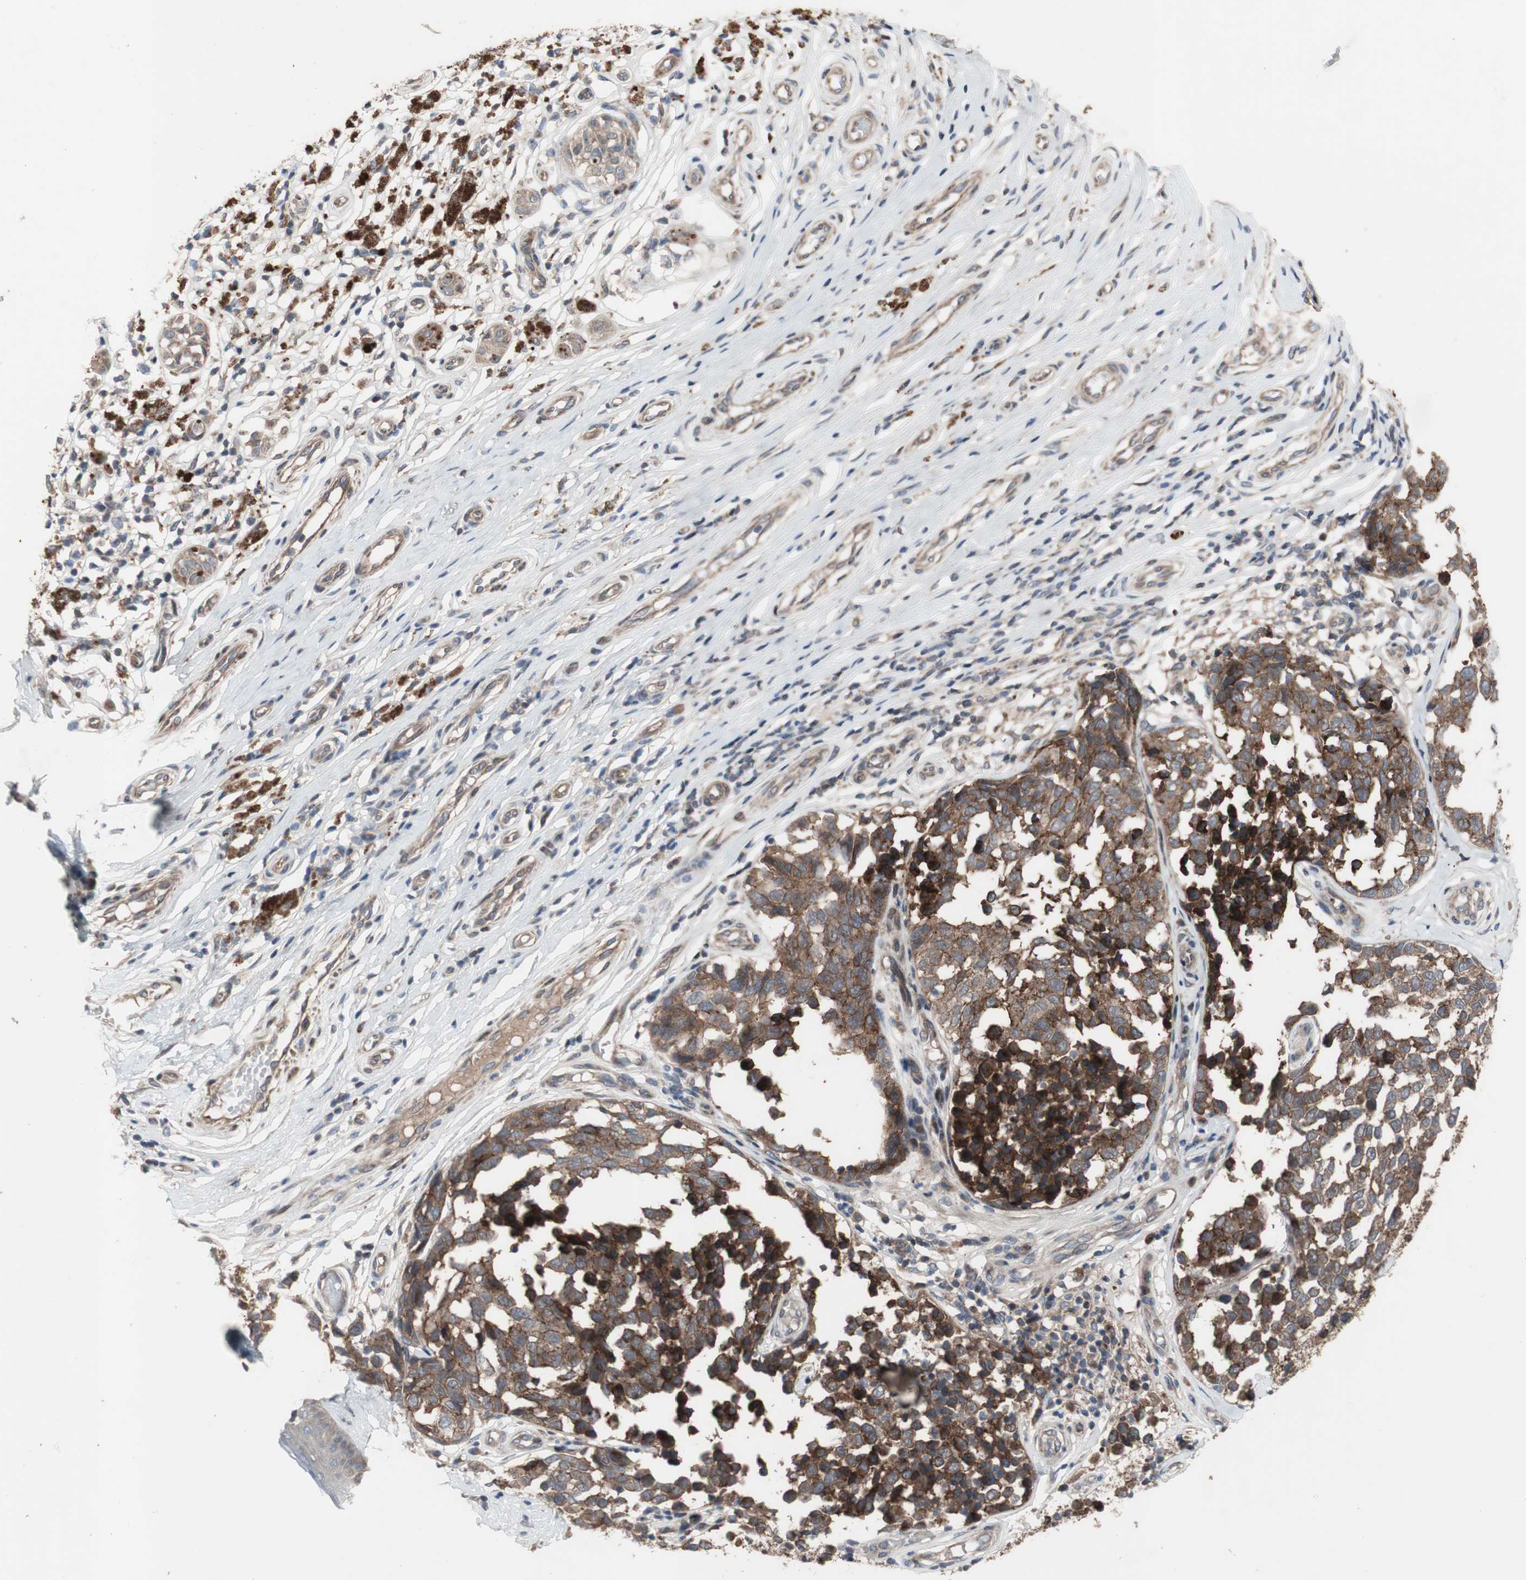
{"staining": {"intensity": "moderate", "quantity": ">75%", "location": "cytoplasmic/membranous"}, "tissue": "melanoma", "cell_type": "Tumor cells", "image_type": "cancer", "snomed": [{"axis": "morphology", "description": "Malignant melanoma, NOS"}, {"axis": "topography", "description": "Skin"}], "caption": "Protein analysis of malignant melanoma tissue shows moderate cytoplasmic/membranous staining in about >75% of tumor cells. Nuclei are stained in blue.", "gene": "OAZ1", "patient": {"sex": "female", "age": 64}}